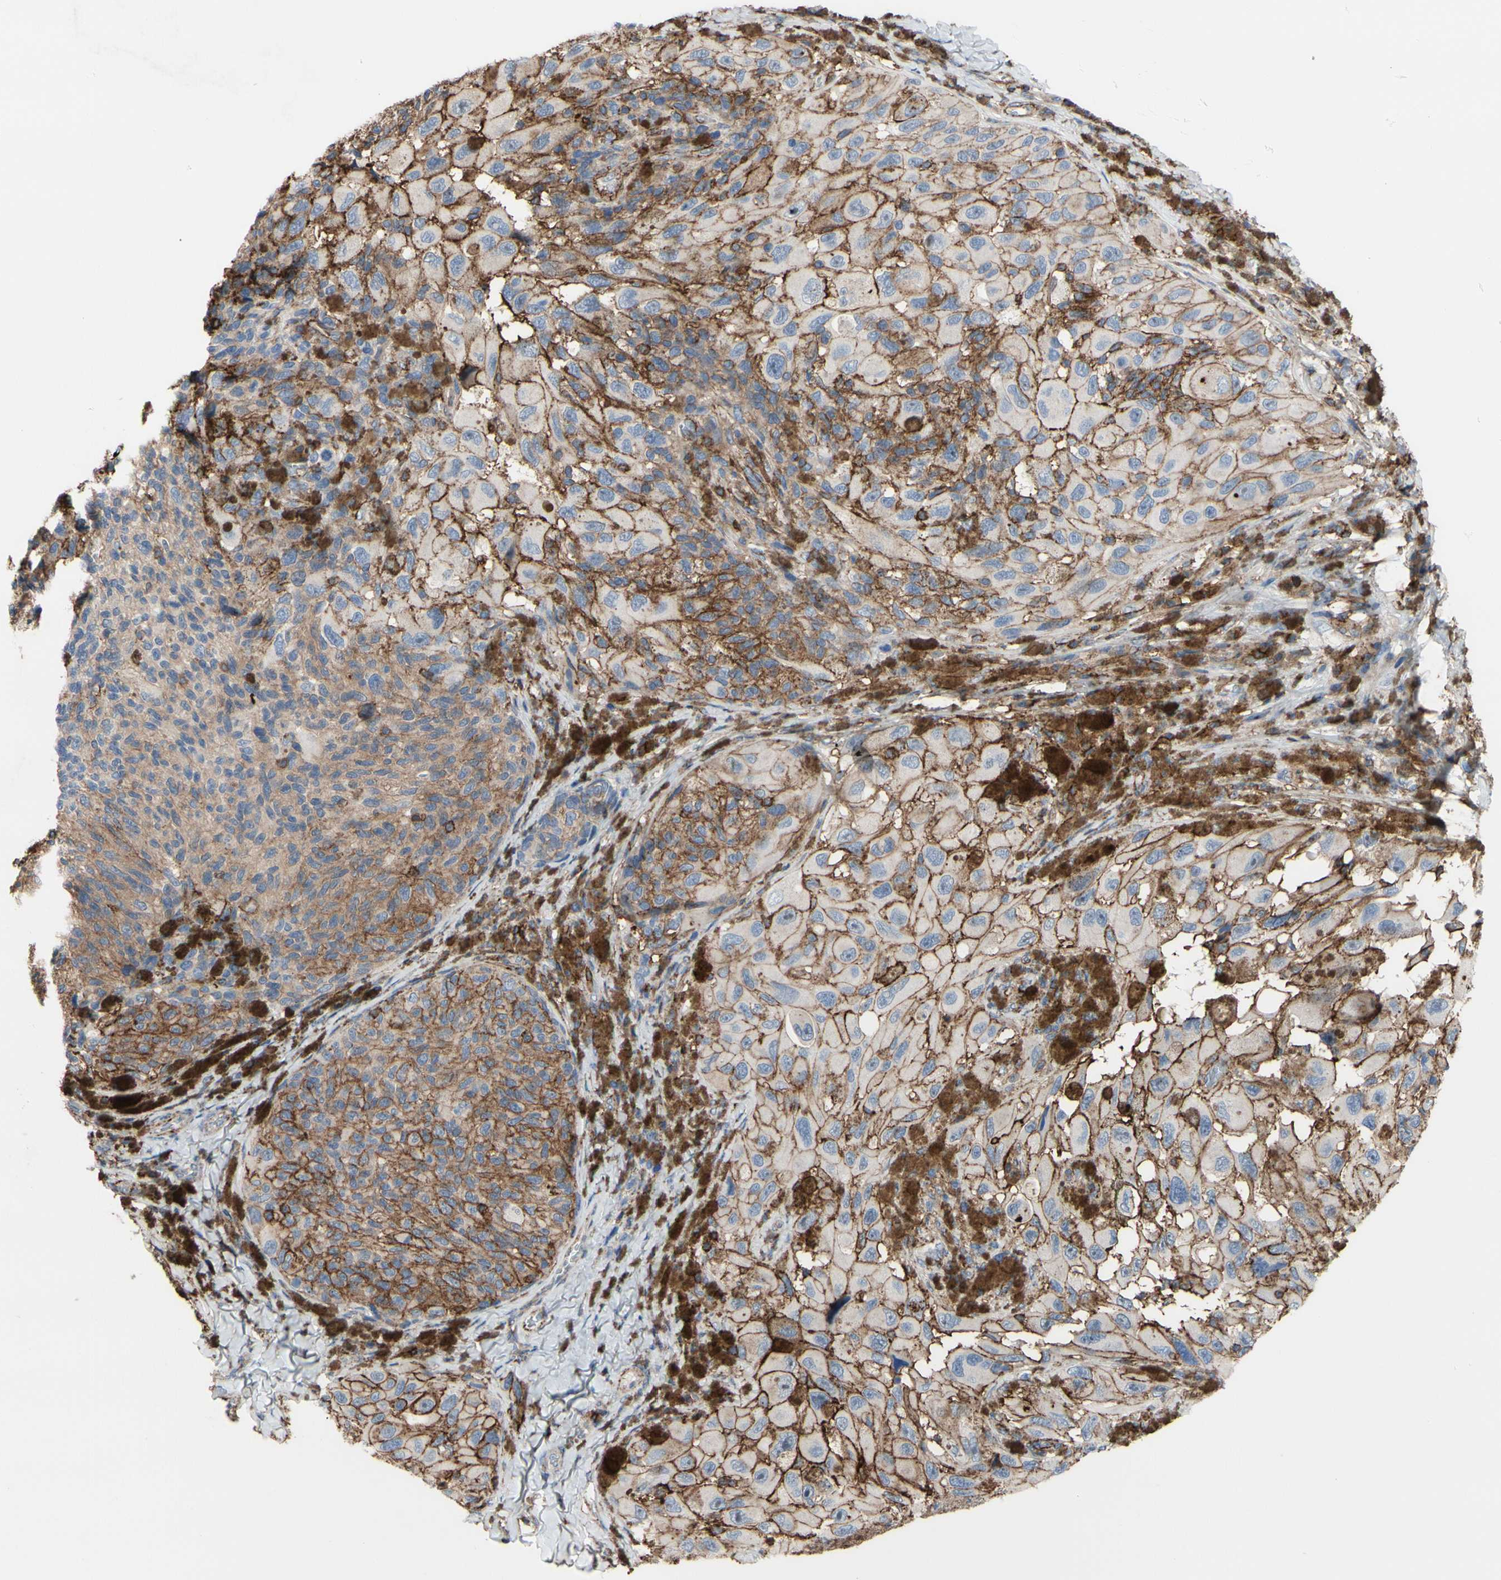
{"staining": {"intensity": "moderate", "quantity": ">75%", "location": "cytoplasmic/membranous"}, "tissue": "melanoma", "cell_type": "Tumor cells", "image_type": "cancer", "snomed": [{"axis": "morphology", "description": "Malignant melanoma, NOS"}, {"axis": "topography", "description": "Skin"}], "caption": "Immunohistochemistry (IHC) image of neoplastic tissue: human melanoma stained using immunohistochemistry (IHC) reveals medium levels of moderate protein expression localized specifically in the cytoplasmic/membranous of tumor cells, appearing as a cytoplasmic/membranous brown color.", "gene": "ANXA6", "patient": {"sex": "female", "age": 73}}